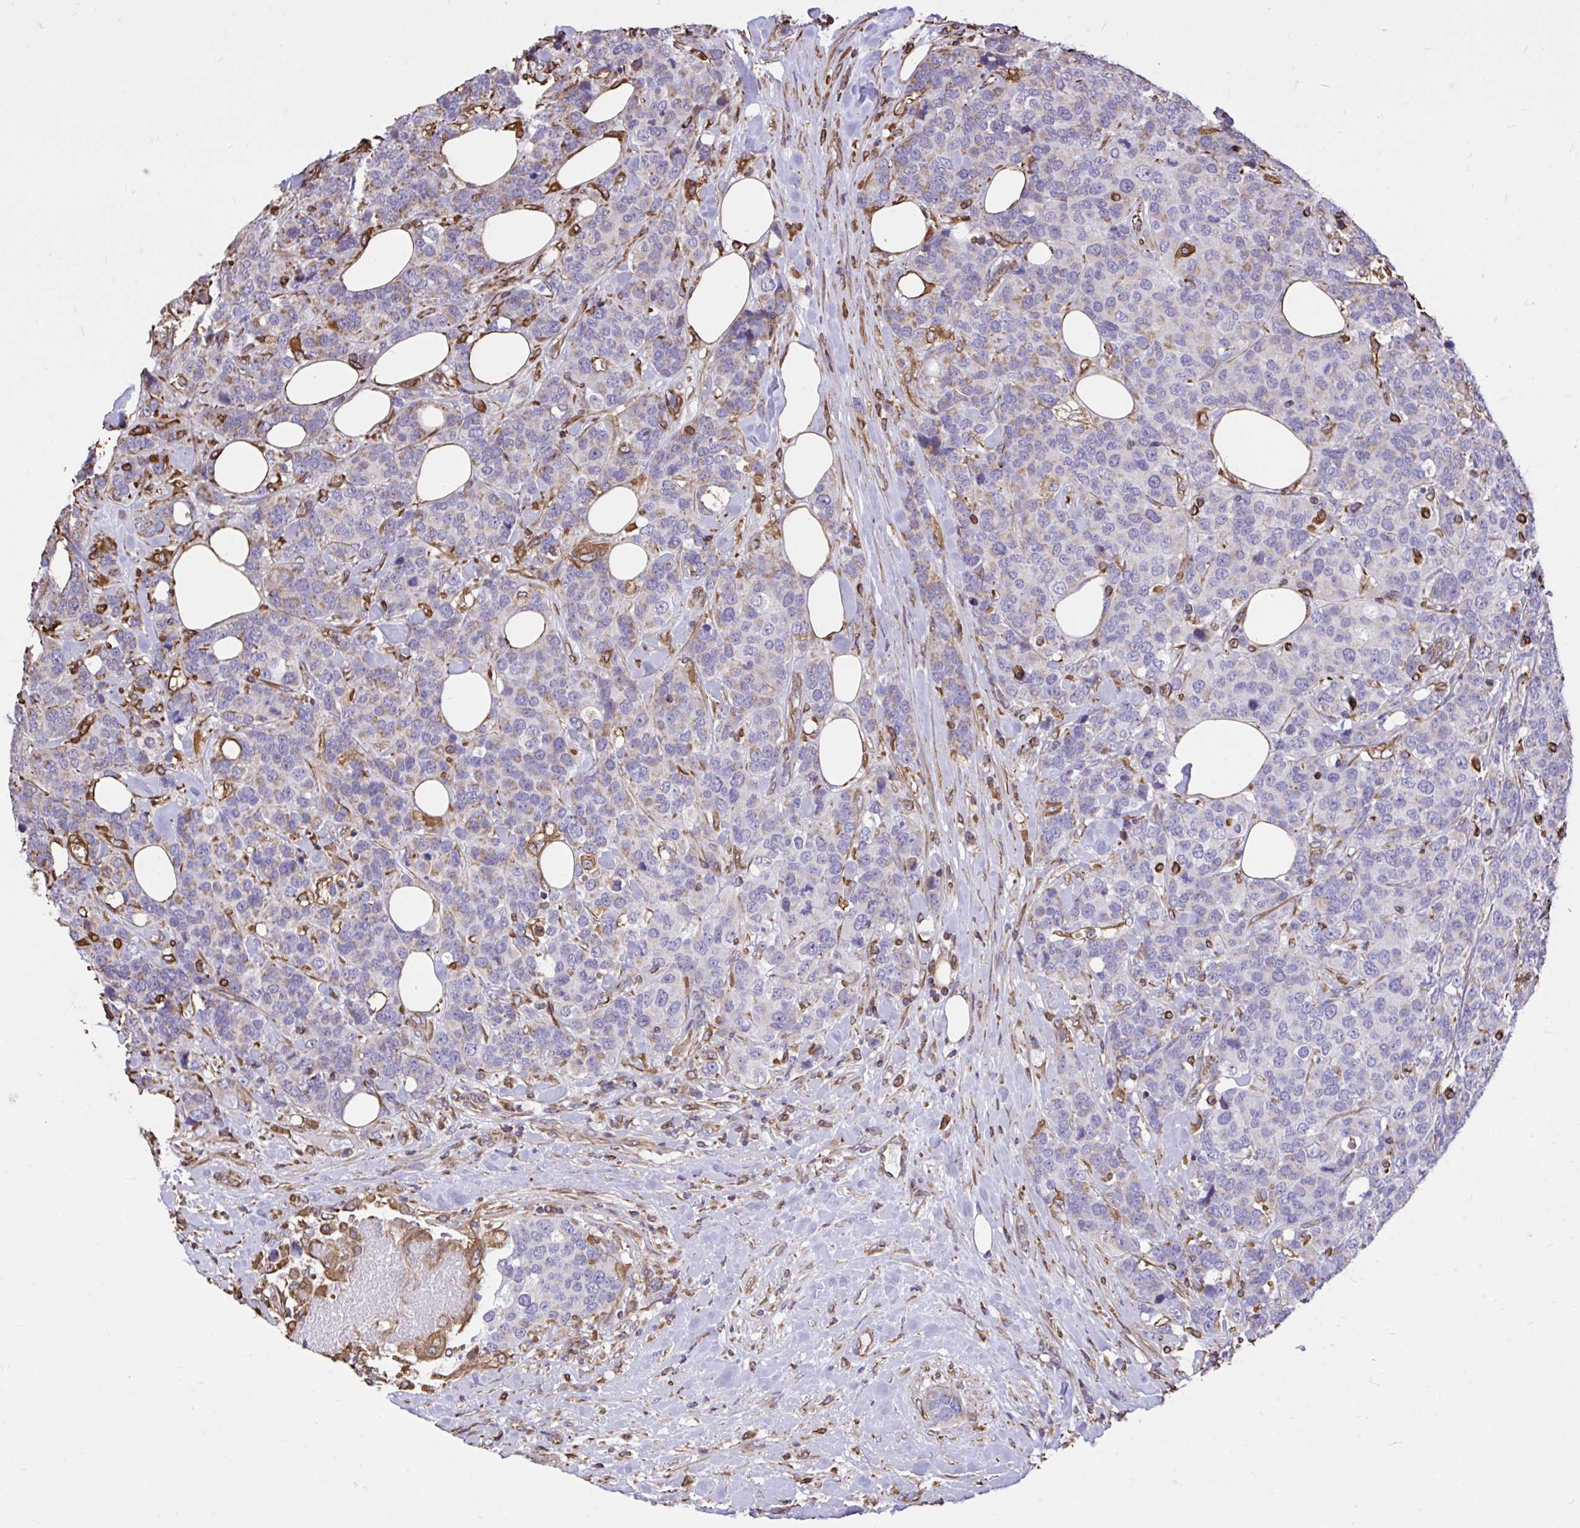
{"staining": {"intensity": "negative", "quantity": "none", "location": "none"}, "tissue": "breast cancer", "cell_type": "Tumor cells", "image_type": "cancer", "snomed": [{"axis": "morphology", "description": "Lobular carcinoma"}, {"axis": "topography", "description": "Breast"}], "caption": "This is a image of IHC staining of breast lobular carcinoma, which shows no expression in tumor cells.", "gene": "RNF103", "patient": {"sex": "female", "age": 59}}